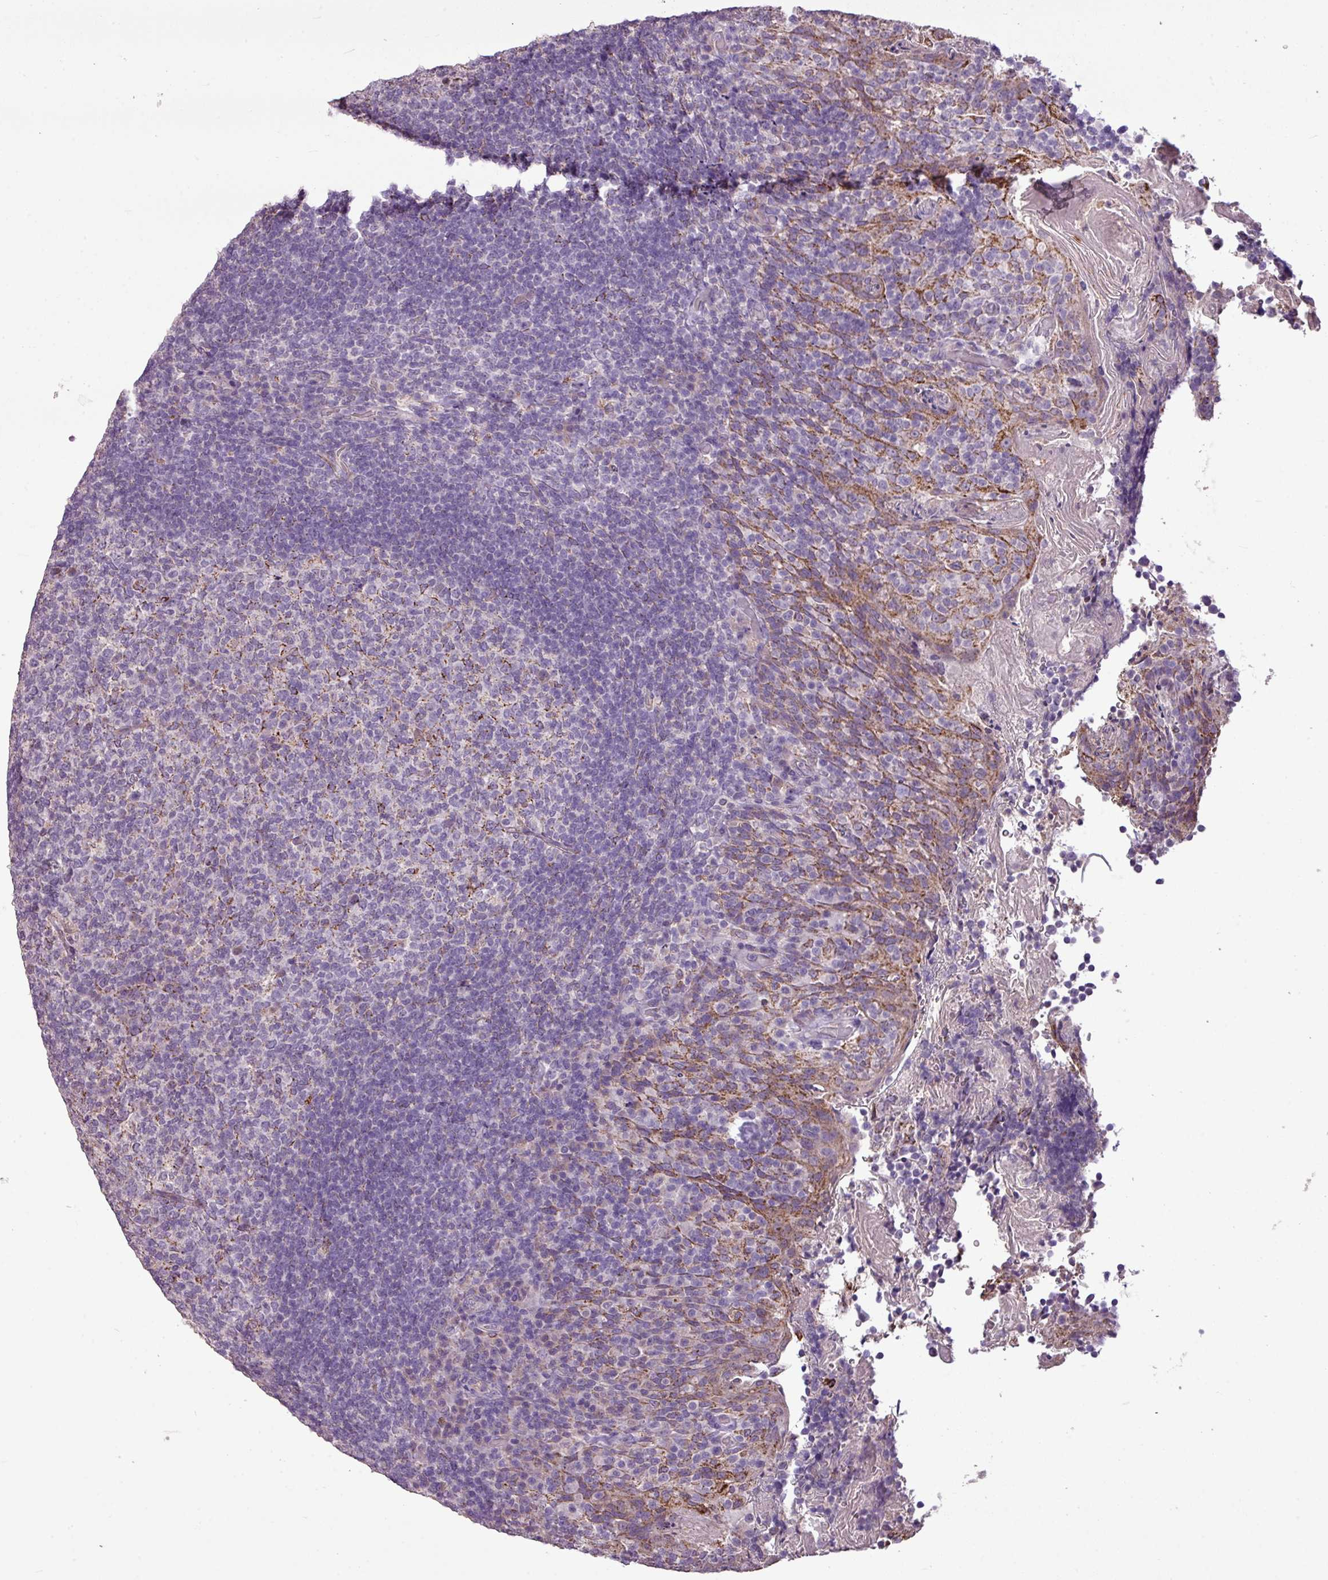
{"staining": {"intensity": "weak", "quantity": "<25%", "location": "cytoplasmic/membranous"}, "tissue": "tonsil", "cell_type": "Germinal center cells", "image_type": "normal", "snomed": [{"axis": "morphology", "description": "Normal tissue, NOS"}, {"axis": "topography", "description": "Tonsil"}], "caption": "Photomicrograph shows no protein positivity in germinal center cells of benign tonsil. Nuclei are stained in blue.", "gene": "ALDH2", "patient": {"sex": "female", "age": 10}}